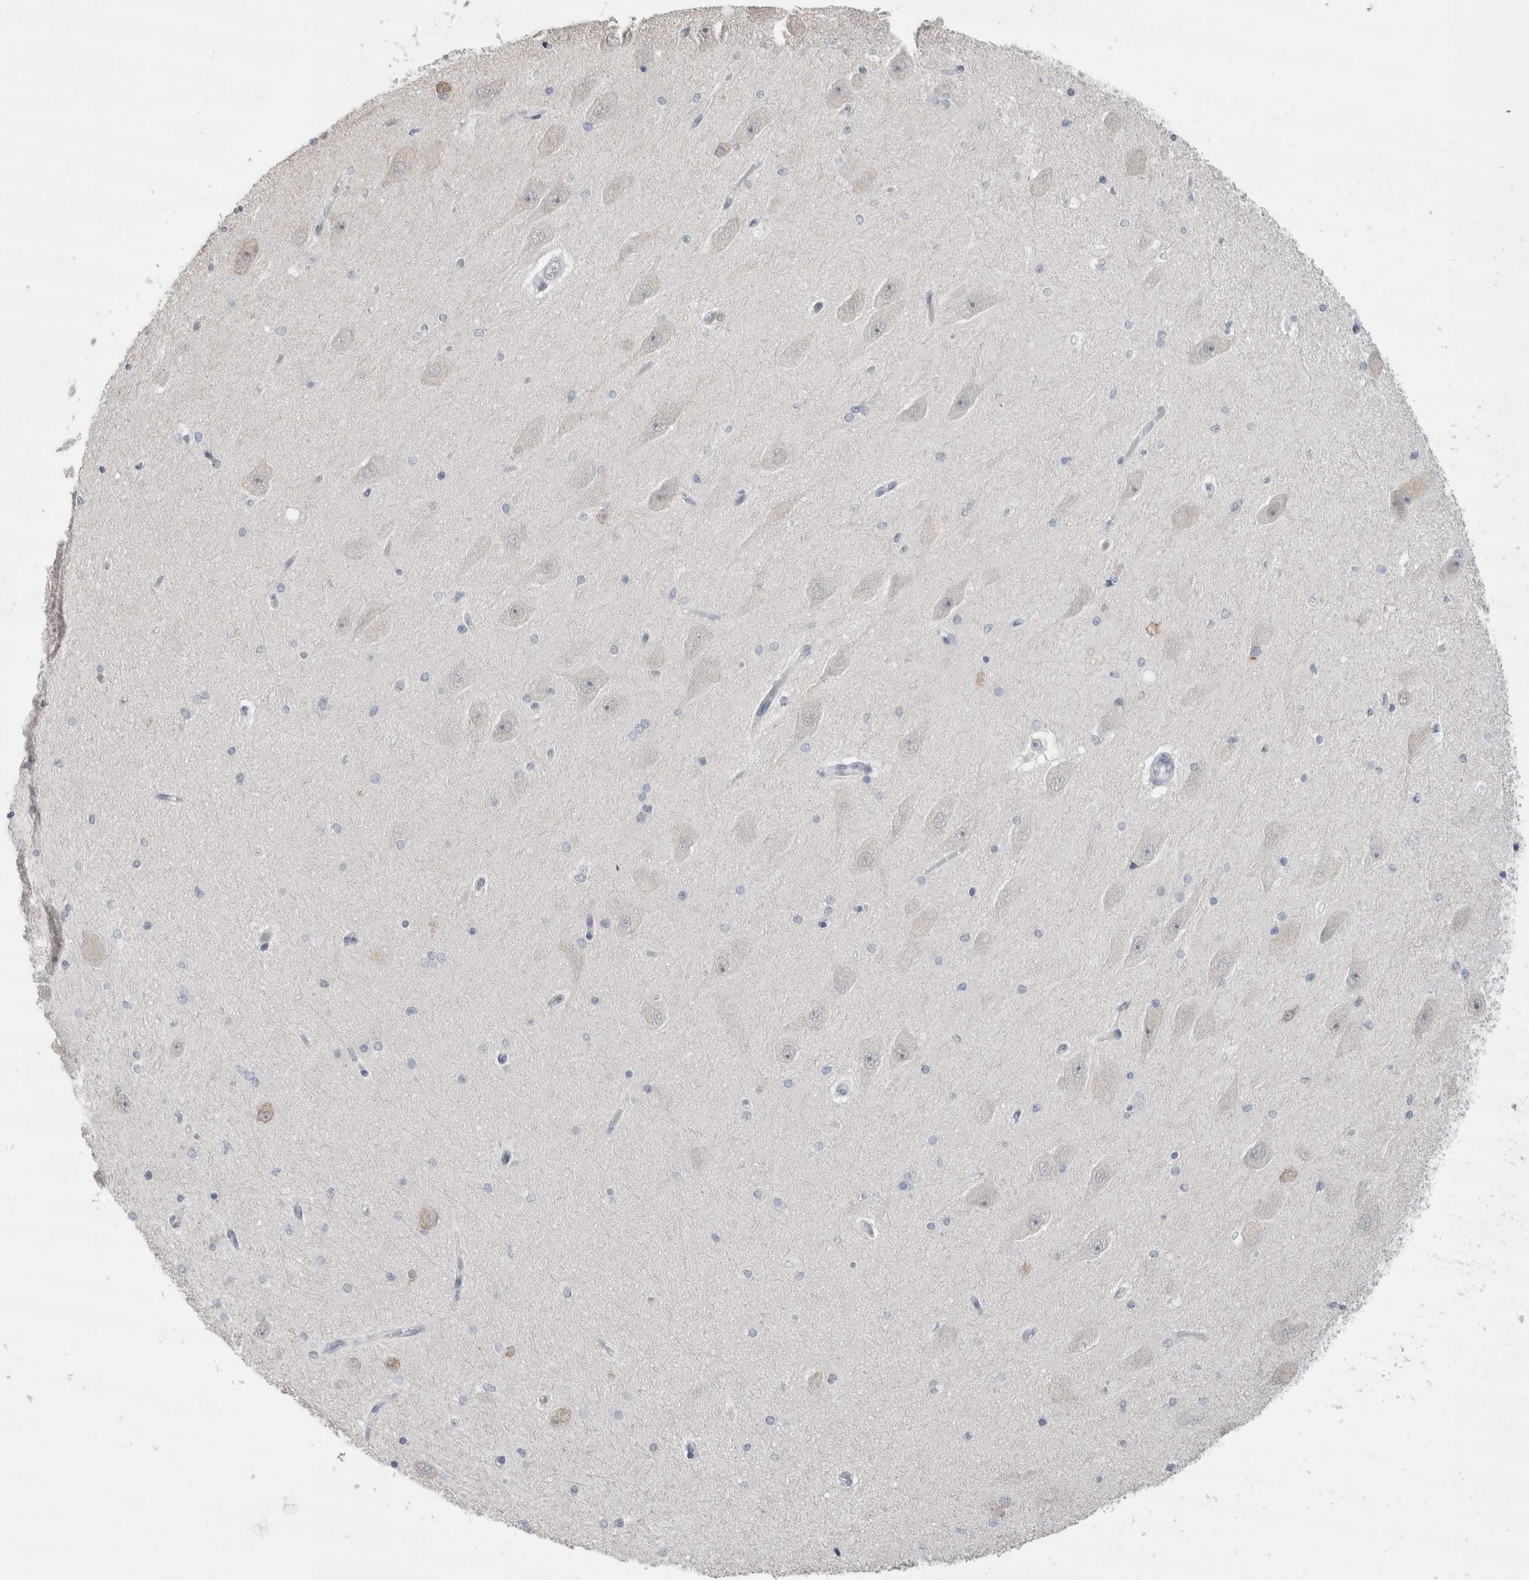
{"staining": {"intensity": "negative", "quantity": "none", "location": "none"}, "tissue": "hippocampus", "cell_type": "Glial cells", "image_type": "normal", "snomed": [{"axis": "morphology", "description": "Normal tissue, NOS"}, {"axis": "topography", "description": "Hippocampus"}], "caption": "Hippocampus was stained to show a protein in brown. There is no significant positivity in glial cells. (Immunohistochemistry (ihc), brightfield microscopy, high magnification).", "gene": "CDH17", "patient": {"sex": "female", "age": 54}}